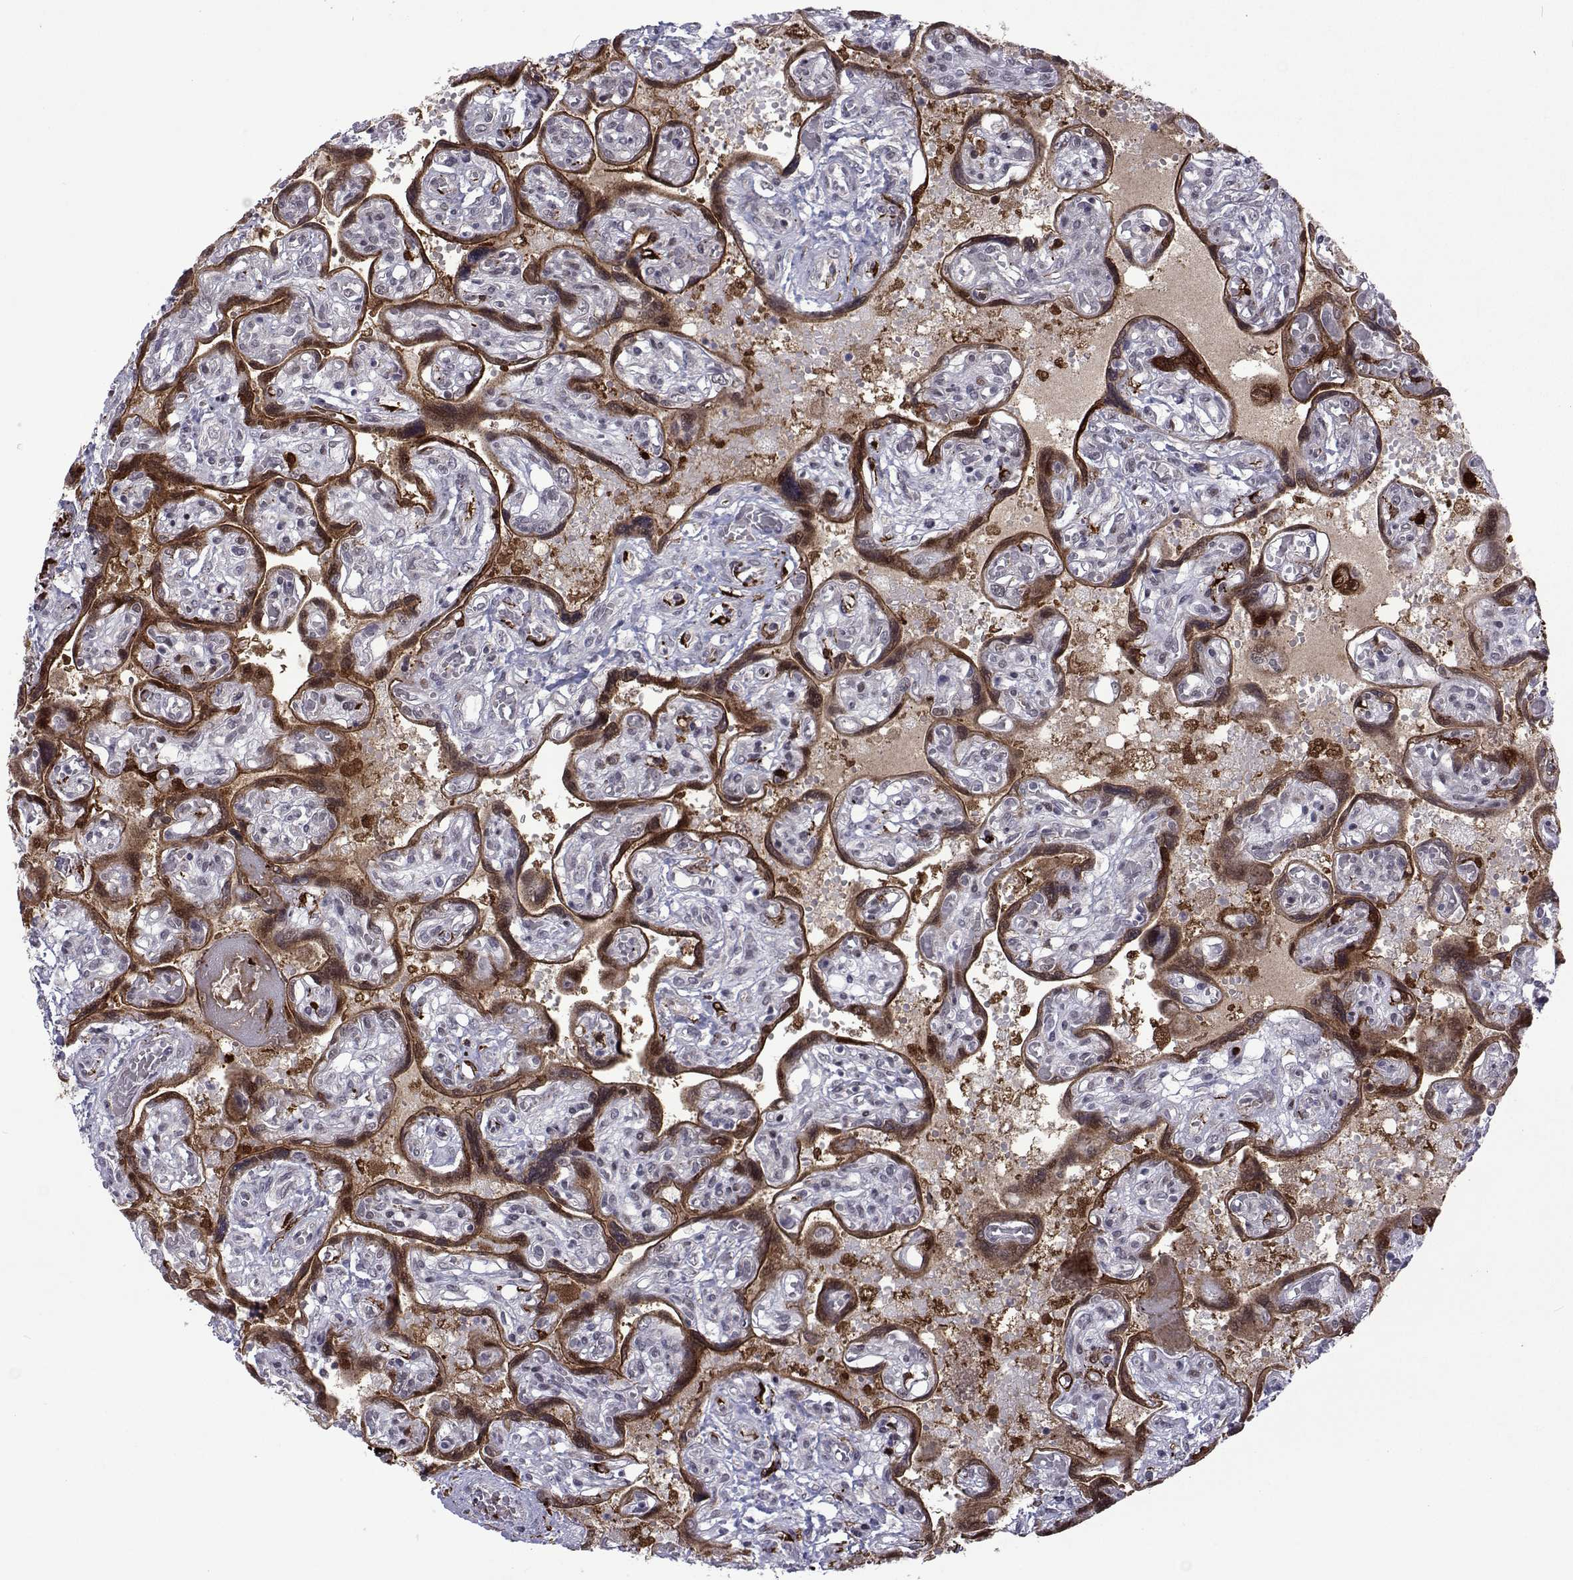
{"staining": {"intensity": "moderate", "quantity": "<25%", "location": "nuclear"}, "tissue": "placenta", "cell_type": "Decidual cells", "image_type": "normal", "snomed": [{"axis": "morphology", "description": "Normal tissue, NOS"}, {"axis": "topography", "description": "Placenta"}], "caption": "A high-resolution histopathology image shows immunohistochemistry staining of unremarkable placenta, which displays moderate nuclear staining in approximately <25% of decidual cells.", "gene": "EFCAB3", "patient": {"sex": "female", "age": 32}}